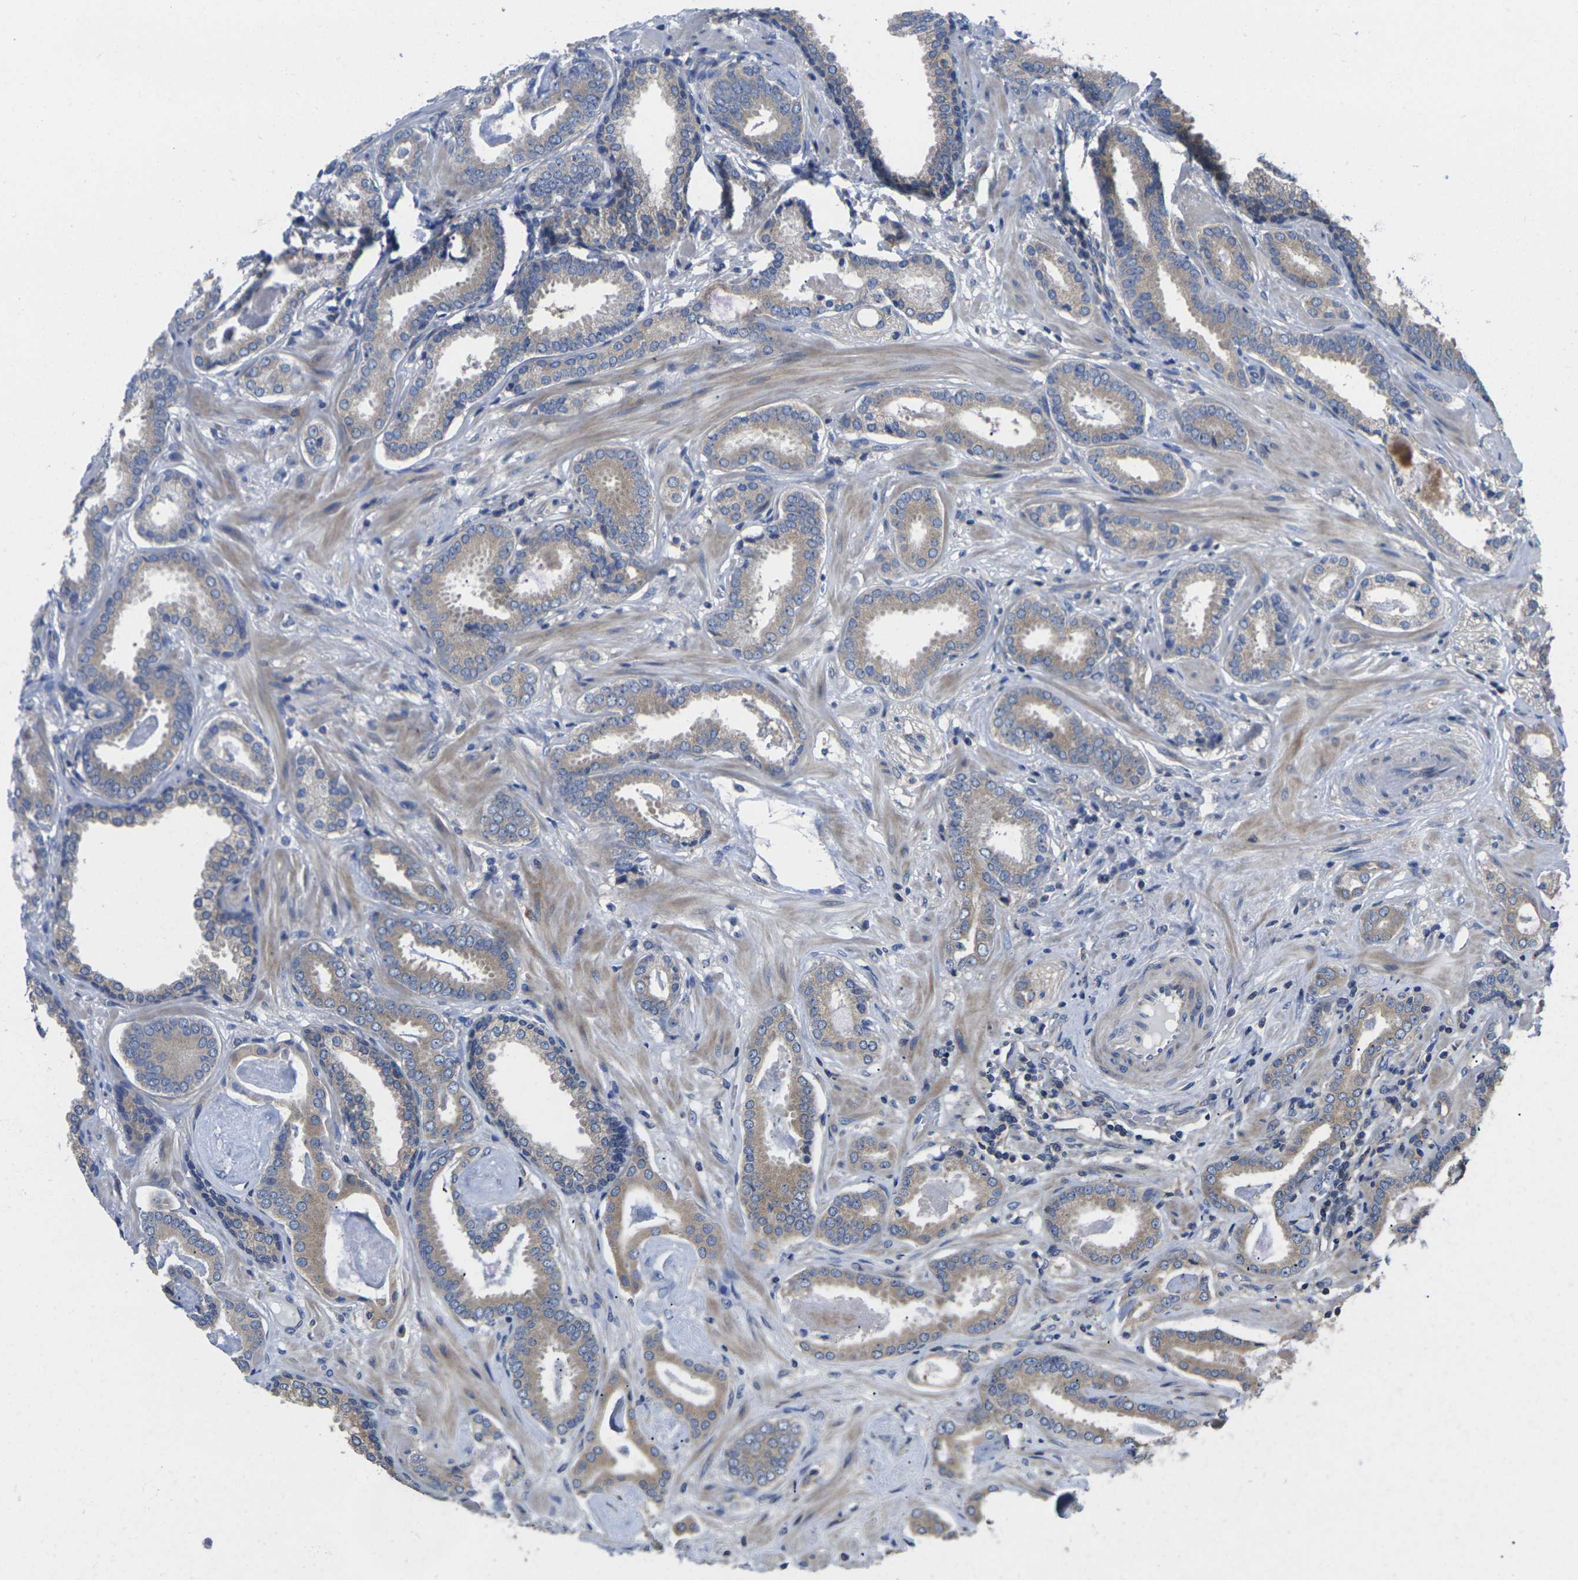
{"staining": {"intensity": "weak", "quantity": ">75%", "location": "cytoplasmic/membranous"}, "tissue": "prostate cancer", "cell_type": "Tumor cells", "image_type": "cancer", "snomed": [{"axis": "morphology", "description": "Adenocarcinoma, Low grade"}, {"axis": "topography", "description": "Prostate"}], "caption": "This is an image of IHC staining of adenocarcinoma (low-grade) (prostate), which shows weak expression in the cytoplasmic/membranous of tumor cells.", "gene": "TMCC2", "patient": {"sex": "male", "age": 53}}